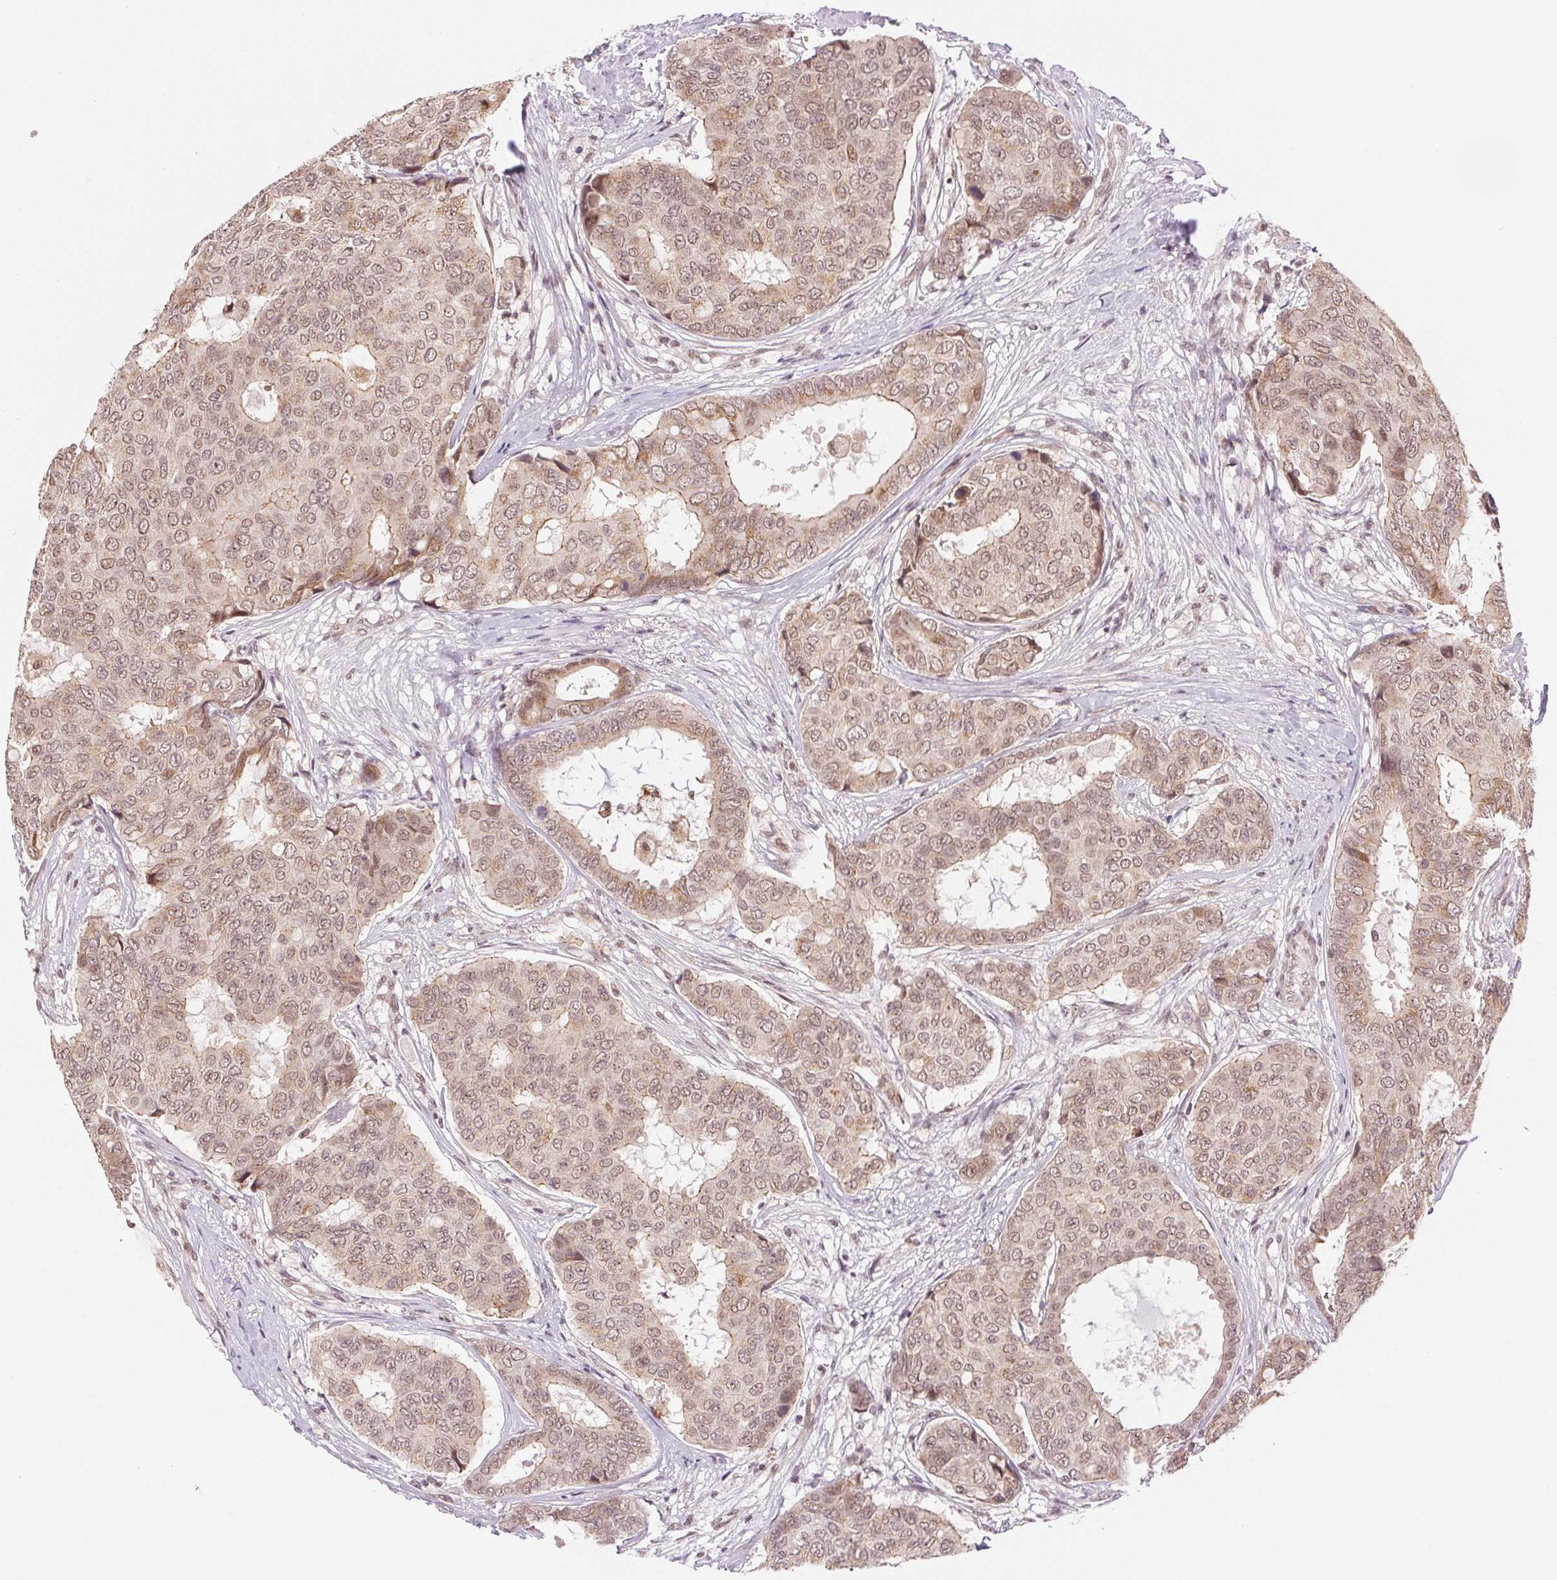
{"staining": {"intensity": "weak", "quantity": ">75%", "location": "cytoplasmic/membranous,nuclear"}, "tissue": "breast cancer", "cell_type": "Tumor cells", "image_type": "cancer", "snomed": [{"axis": "morphology", "description": "Duct carcinoma"}, {"axis": "topography", "description": "Breast"}], "caption": "Brown immunohistochemical staining in human breast cancer shows weak cytoplasmic/membranous and nuclear expression in about >75% of tumor cells.", "gene": "GRHL3", "patient": {"sex": "female", "age": 75}}